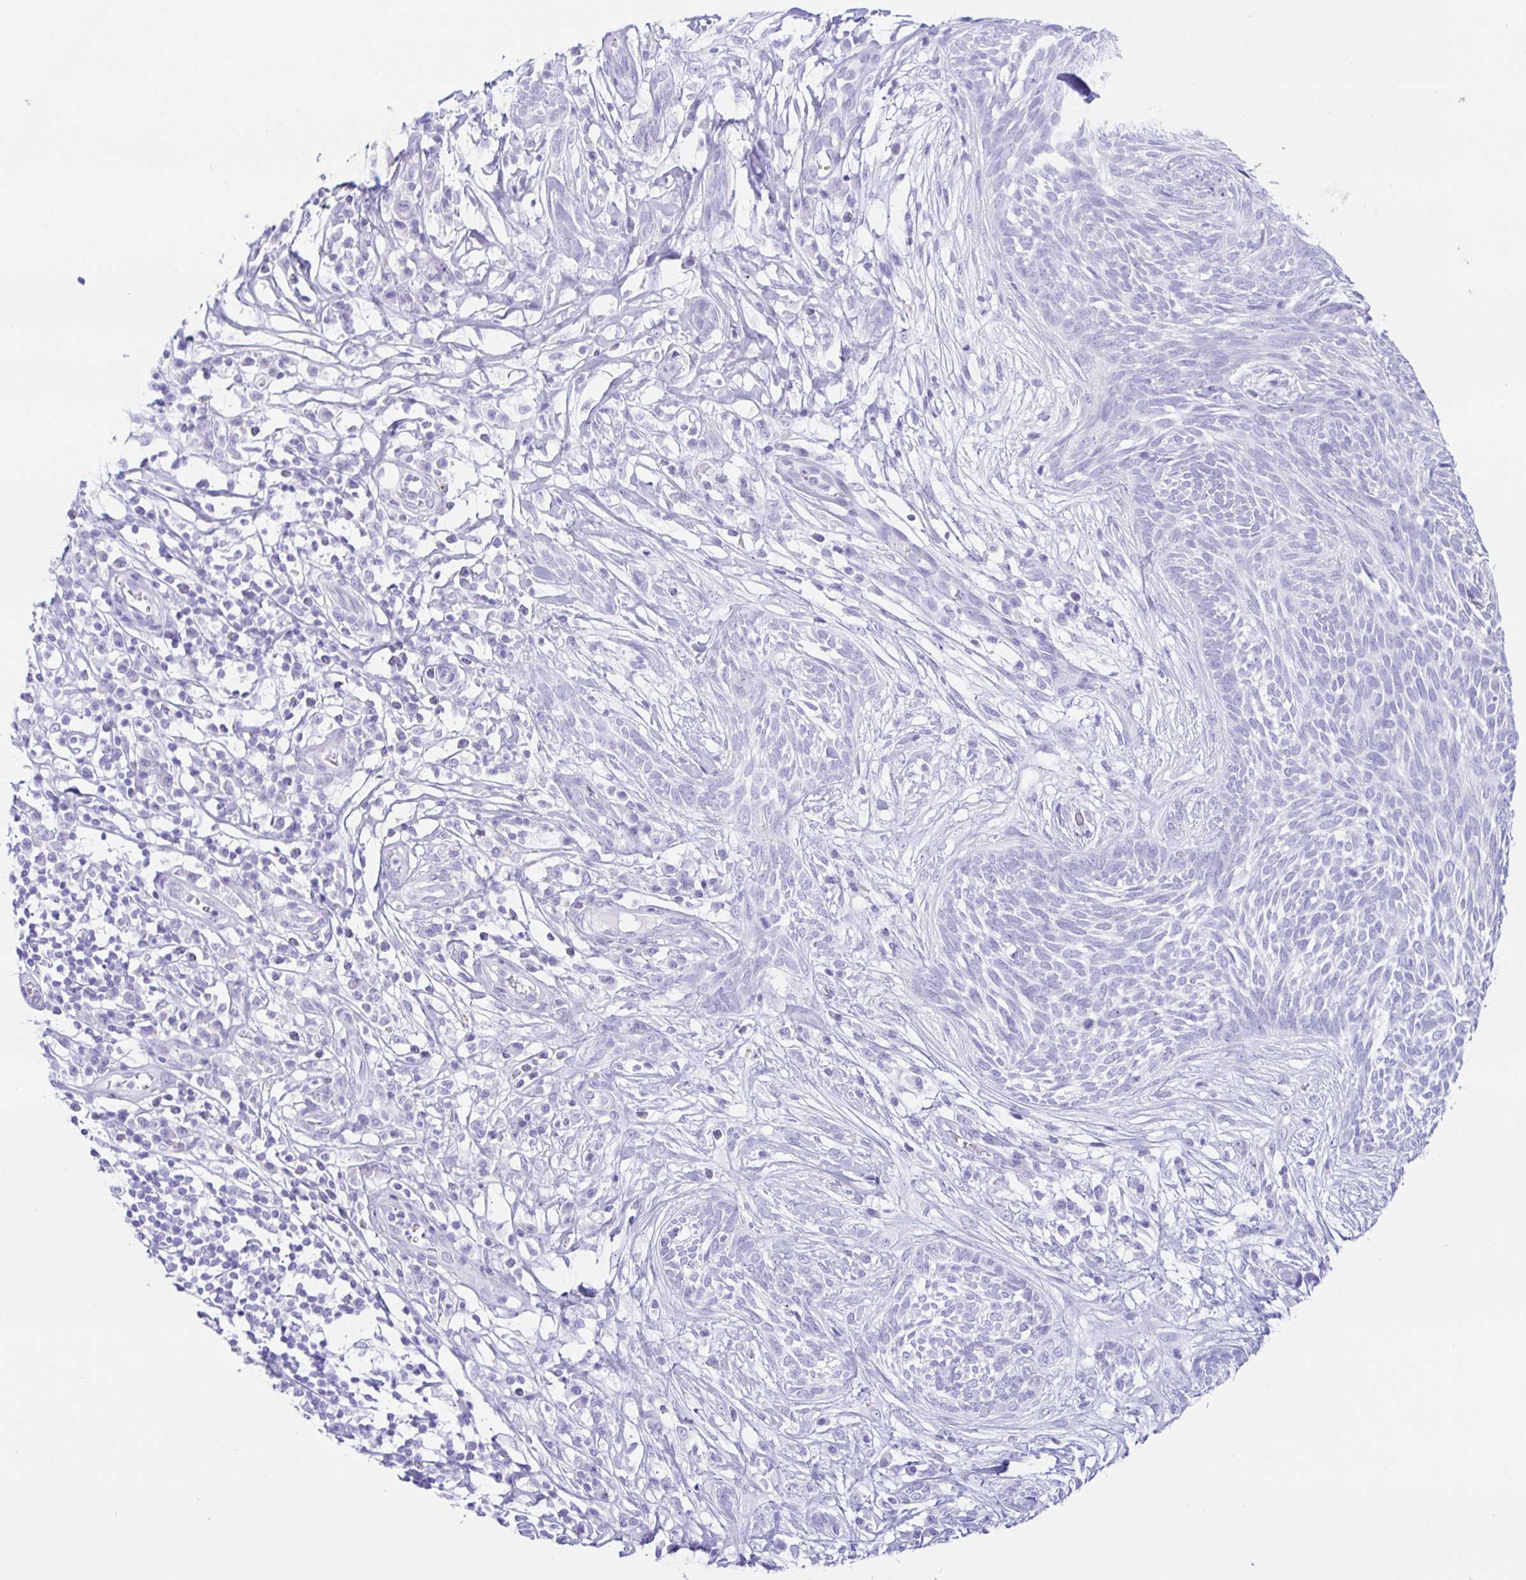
{"staining": {"intensity": "negative", "quantity": "none", "location": "none"}, "tissue": "skin cancer", "cell_type": "Tumor cells", "image_type": "cancer", "snomed": [{"axis": "morphology", "description": "Basal cell carcinoma"}, {"axis": "topography", "description": "Skin"}, {"axis": "topography", "description": "Skin, foot"}], "caption": "A micrograph of basal cell carcinoma (skin) stained for a protein shows no brown staining in tumor cells.", "gene": "PAX8", "patient": {"sex": "female", "age": 86}}